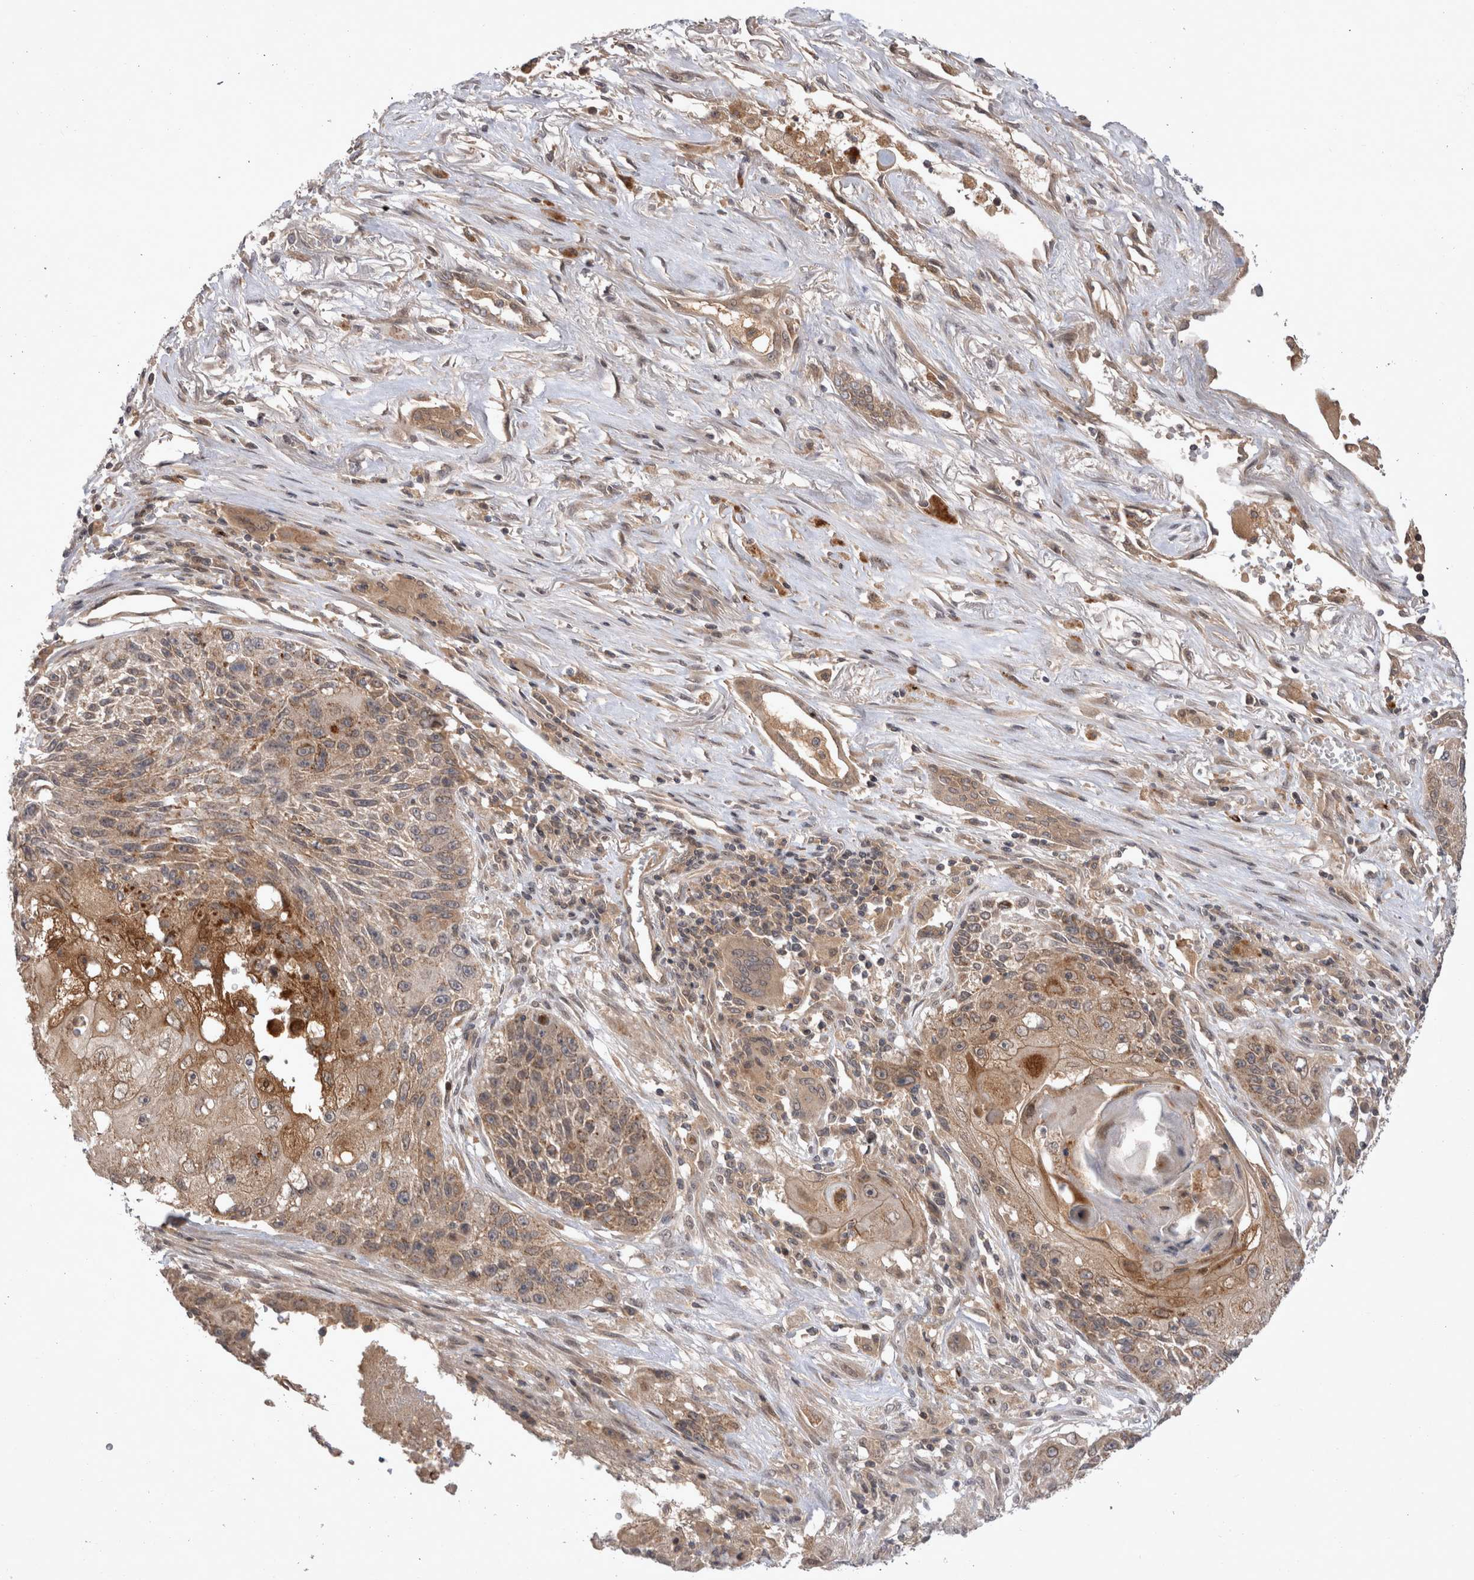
{"staining": {"intensity": "weak", "quantity": ">75%", "location": "cytoplasmic/membranous"}, "tissue": "lung cancer", "cell_type": "Tumor cells", "image_type": "cancer", "snomed": [{"axis": "morphology", "description": "Squamous cell carcinoma, NOS"}, {"axis": "topography", "description": "Lung"}], "caption": "A low amount of weak cytoplasmic/membranous expression is present in approximately >75% of tumor cells in lung squamous cell carcinoma tissue.", "gene": "PLEKHM1", "patient": {"sex": "male", "age": 61}}